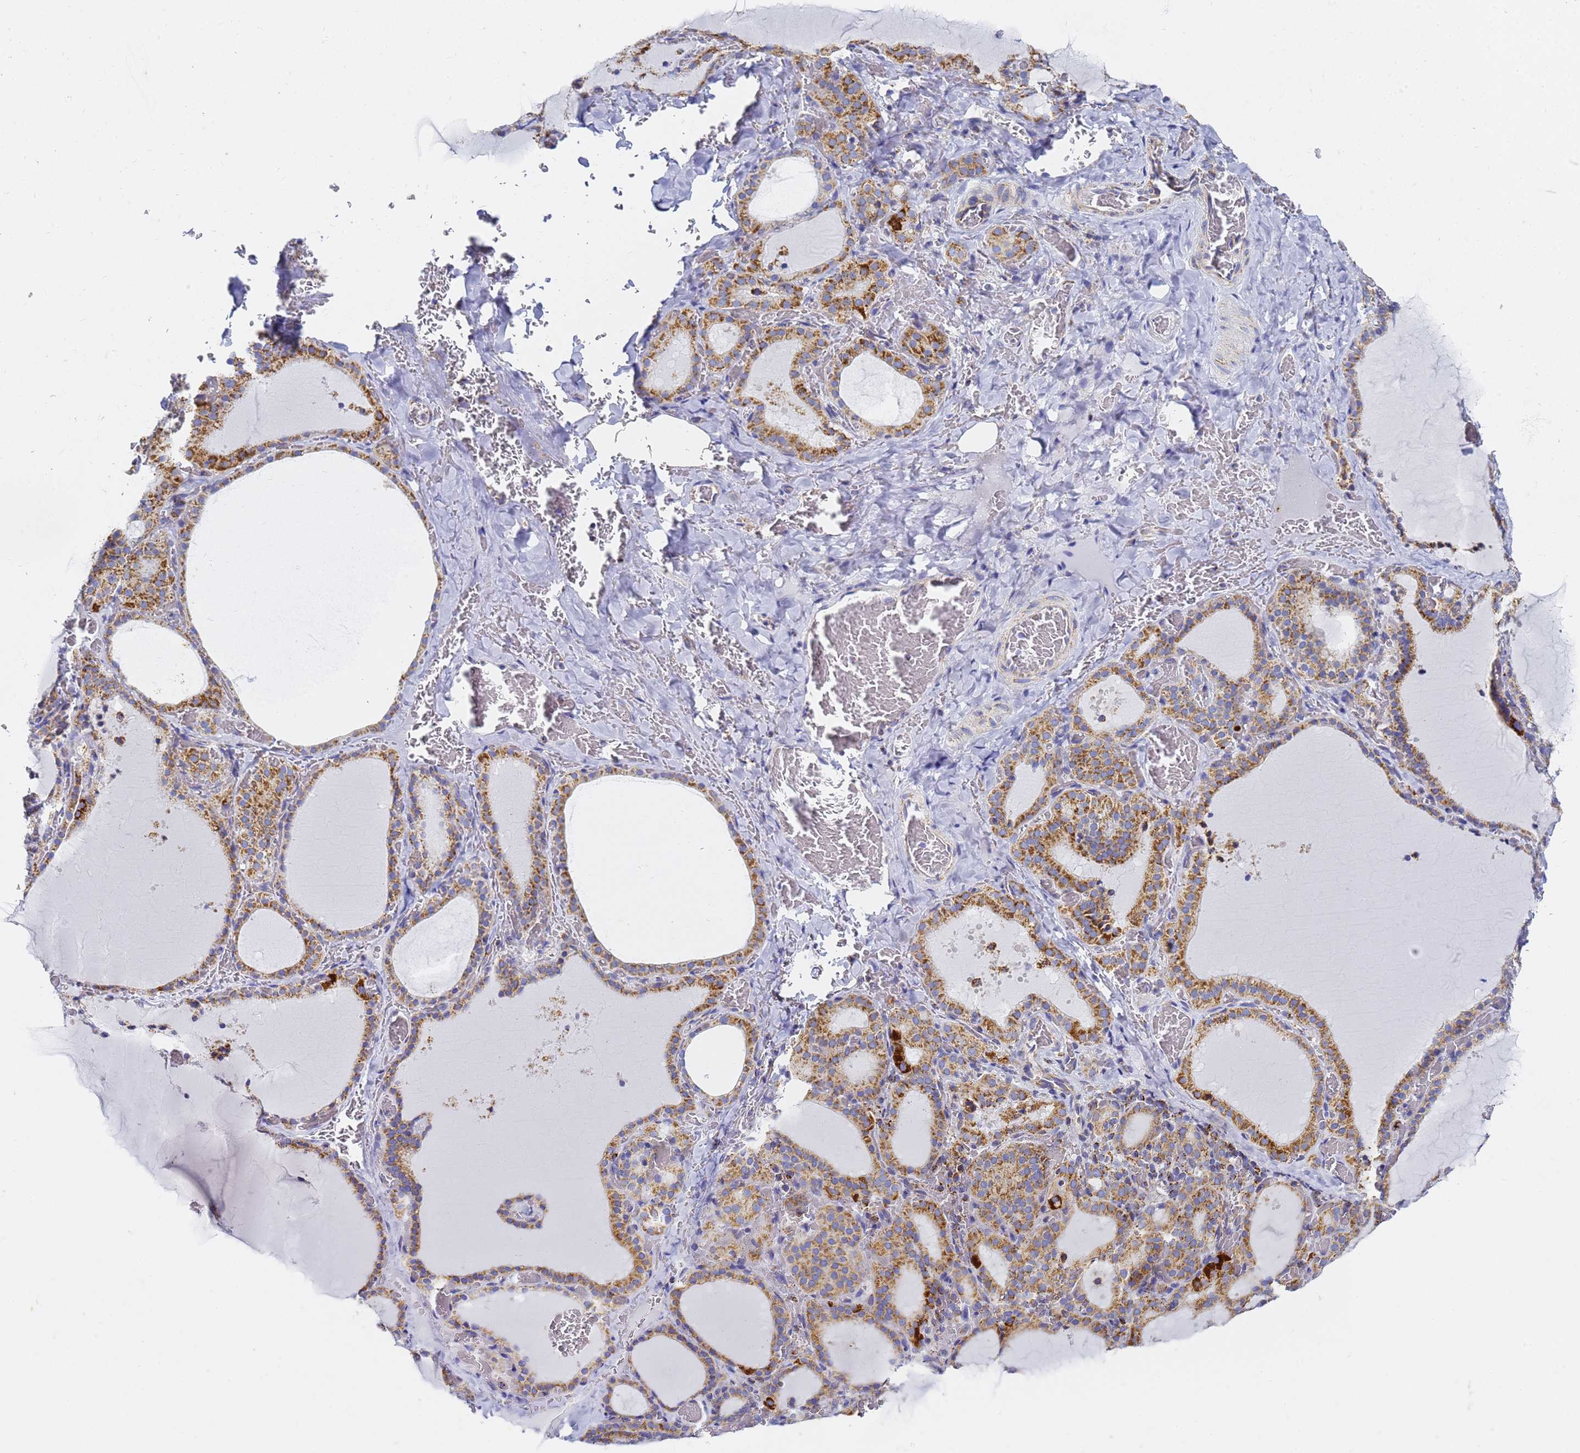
{"staining": {"intensity": "moderate", "quantity": ">75%", "location": "cytoplasmic/membranous"}, "tissue": "thyroid gland", "cell_type": "Glandular cells", "image_type": "normal", "snomed": [{"axis": "morphology", "description": "Normal tissue, NOS"}, {"axis": "topography", "description": "Thyroid gland"}], "caption": "Immunohistochemical staining of normal thyroid gland reveals moderate cytoplasmic/membranous protein expression in about >75% of glandular cells.", "gene": "CNIH4", "patient": {"sex": "female", "age": 39}}